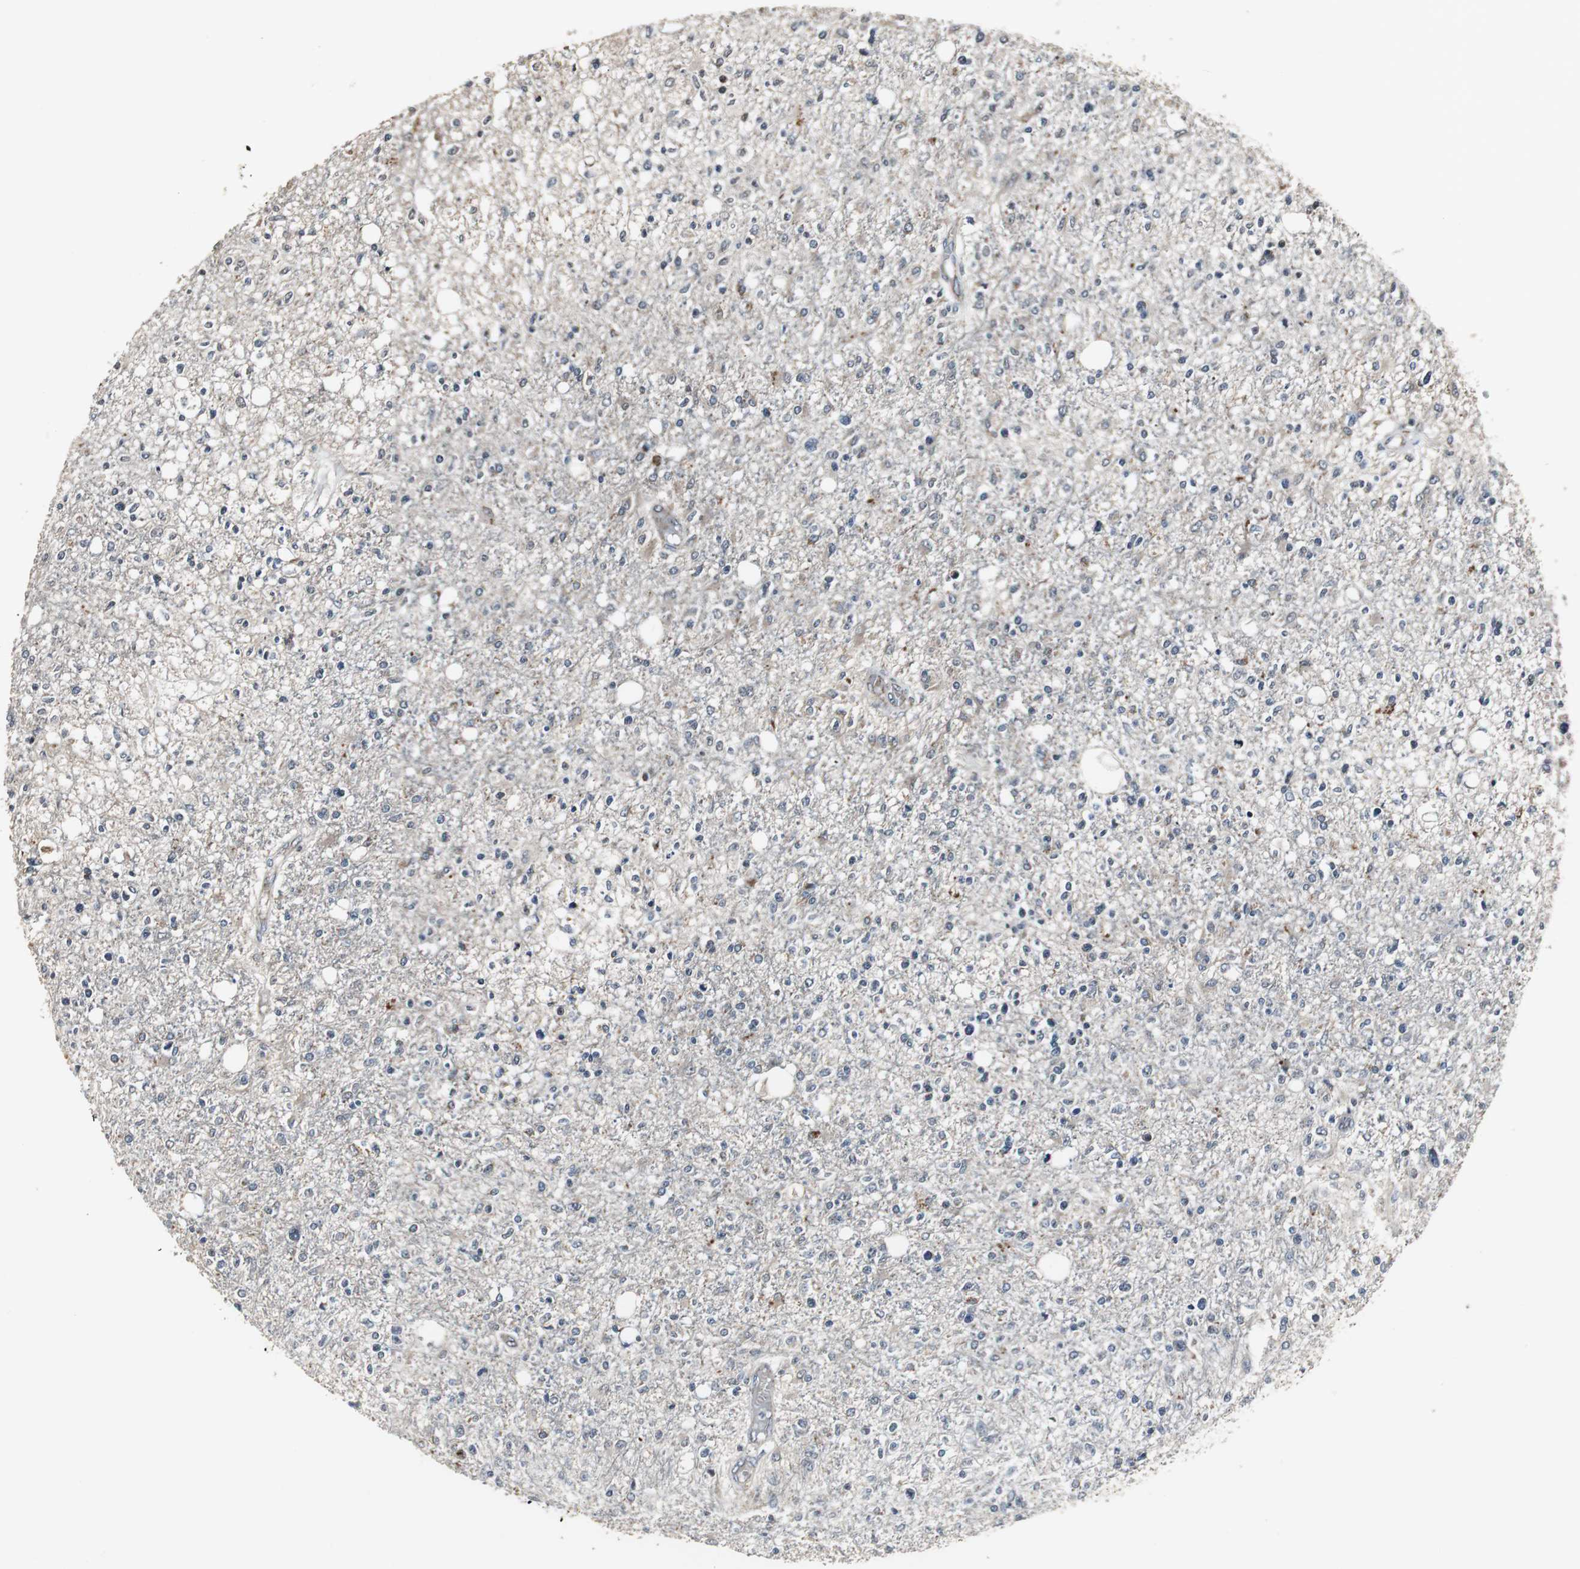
{"staining": {"intensity": "moderate", "quantity": "25%-75%", "location": "cytoplasmic/membranous"}, "tissue": "glioma", "cell_type": "Tumor cells", "image_type": "cancer", "snomed": [{"axis": "morphology", "description": "Glioma, malignant, High grade"}, {"axis": "topography", "description": "Cerebral cortex"}], "caption": "Protein analysis of malignant glioma (high-grade) tissue shows moderate cytoplasmic/membranous expression in approximately 25%-75% of tumor cells.", "gene": "MRPL40", "patient": {"sex": "male", "age": 76}}